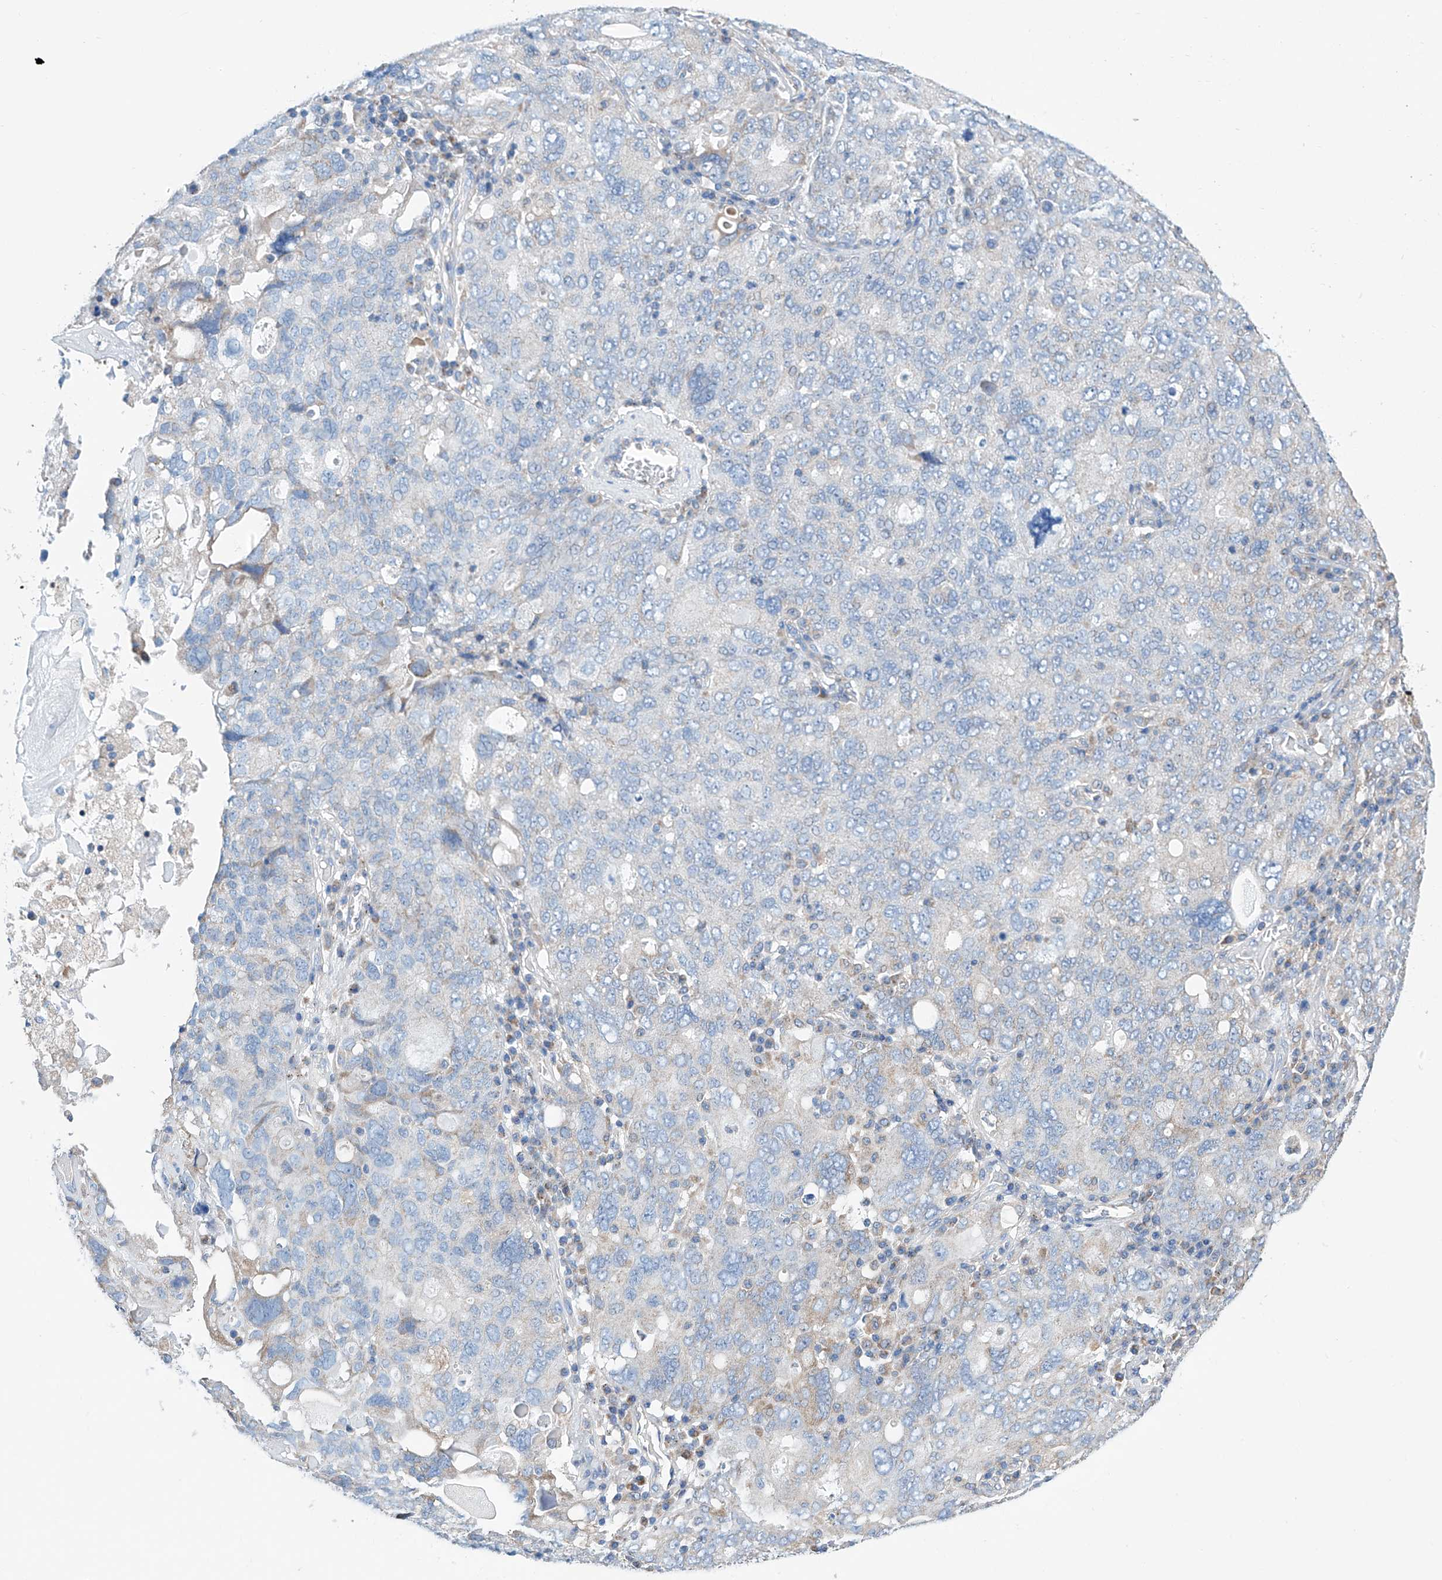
{"staining": {"intensity": "negative", "quantity": "none", "location": "none"}, "tissue": "ovarian cancer", "cell_type": "Tumor cells", "image_type": "cancer", "snomed": [{"axis": "morphology", "description": "Carcinoma, endometroid"}, {"axis": "topography", "description": "Ovary"}], "caption": "Immunohistochemistry (IHC) image of ovarian cancer (endometroid carcinoma) stained for a protein (brown), which demonstrates no expression in tumor cells.", "gene": "MAD2L1", "patient": {"sex": "female", "age": 62}}